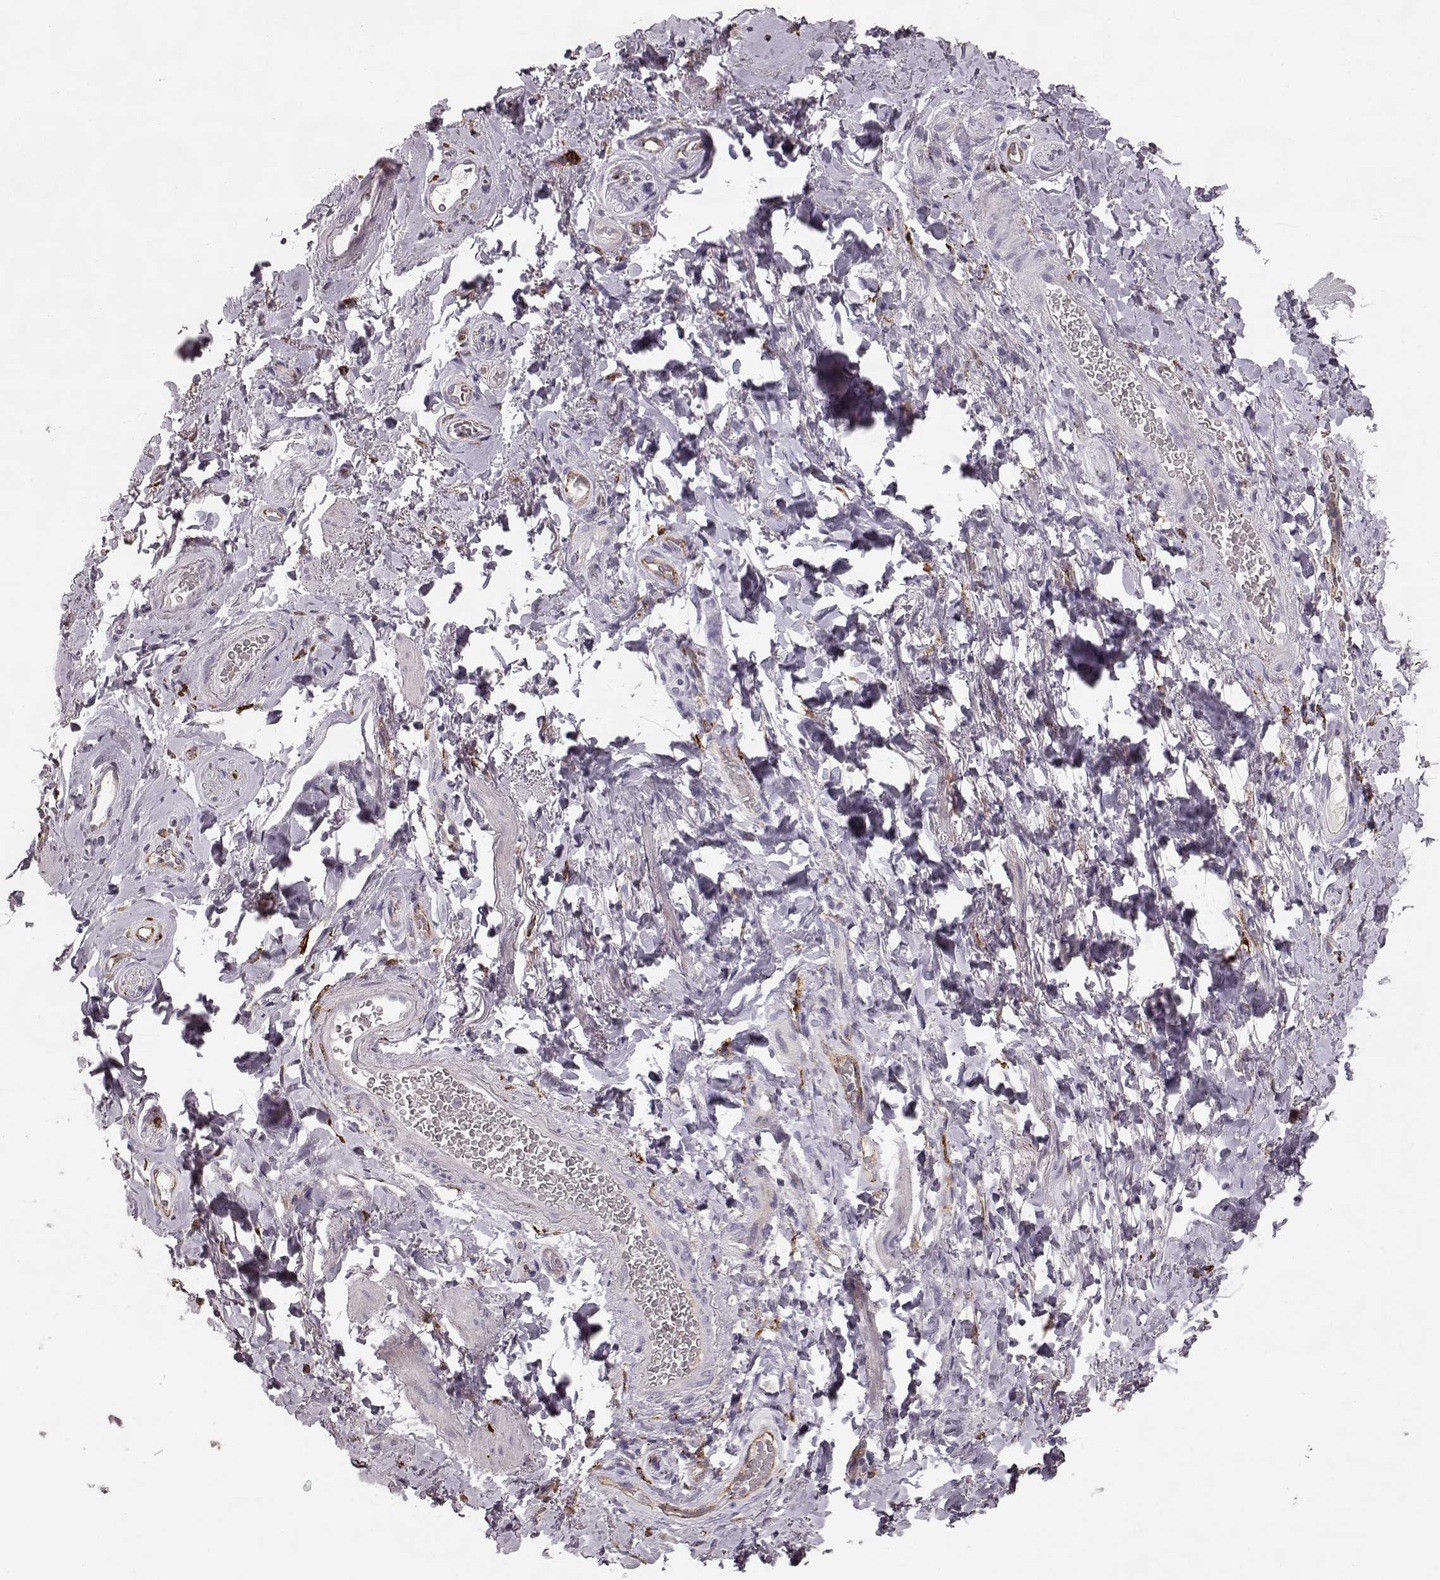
{"staining": {"intensity": "negative", "quantity": "none", "location": "none"}, "tissue": "adipose tissue", "cell_type": "Adipocytes", "image_type": "normal", "snomed": [{"axis": "morphology", "description": "Normal tissue, NOS"}, {"axis": "topography", "description": "Anal"}, {"axis": "topography", "description": "Peripheral nerve tissue"}], "caption": "High power microscopy image of an IHC image of benign adipose tissue, revealing no significant positivity in adipocytes.", "gene": "CCNF", "patient": {"sex": "male", "age": 53}}